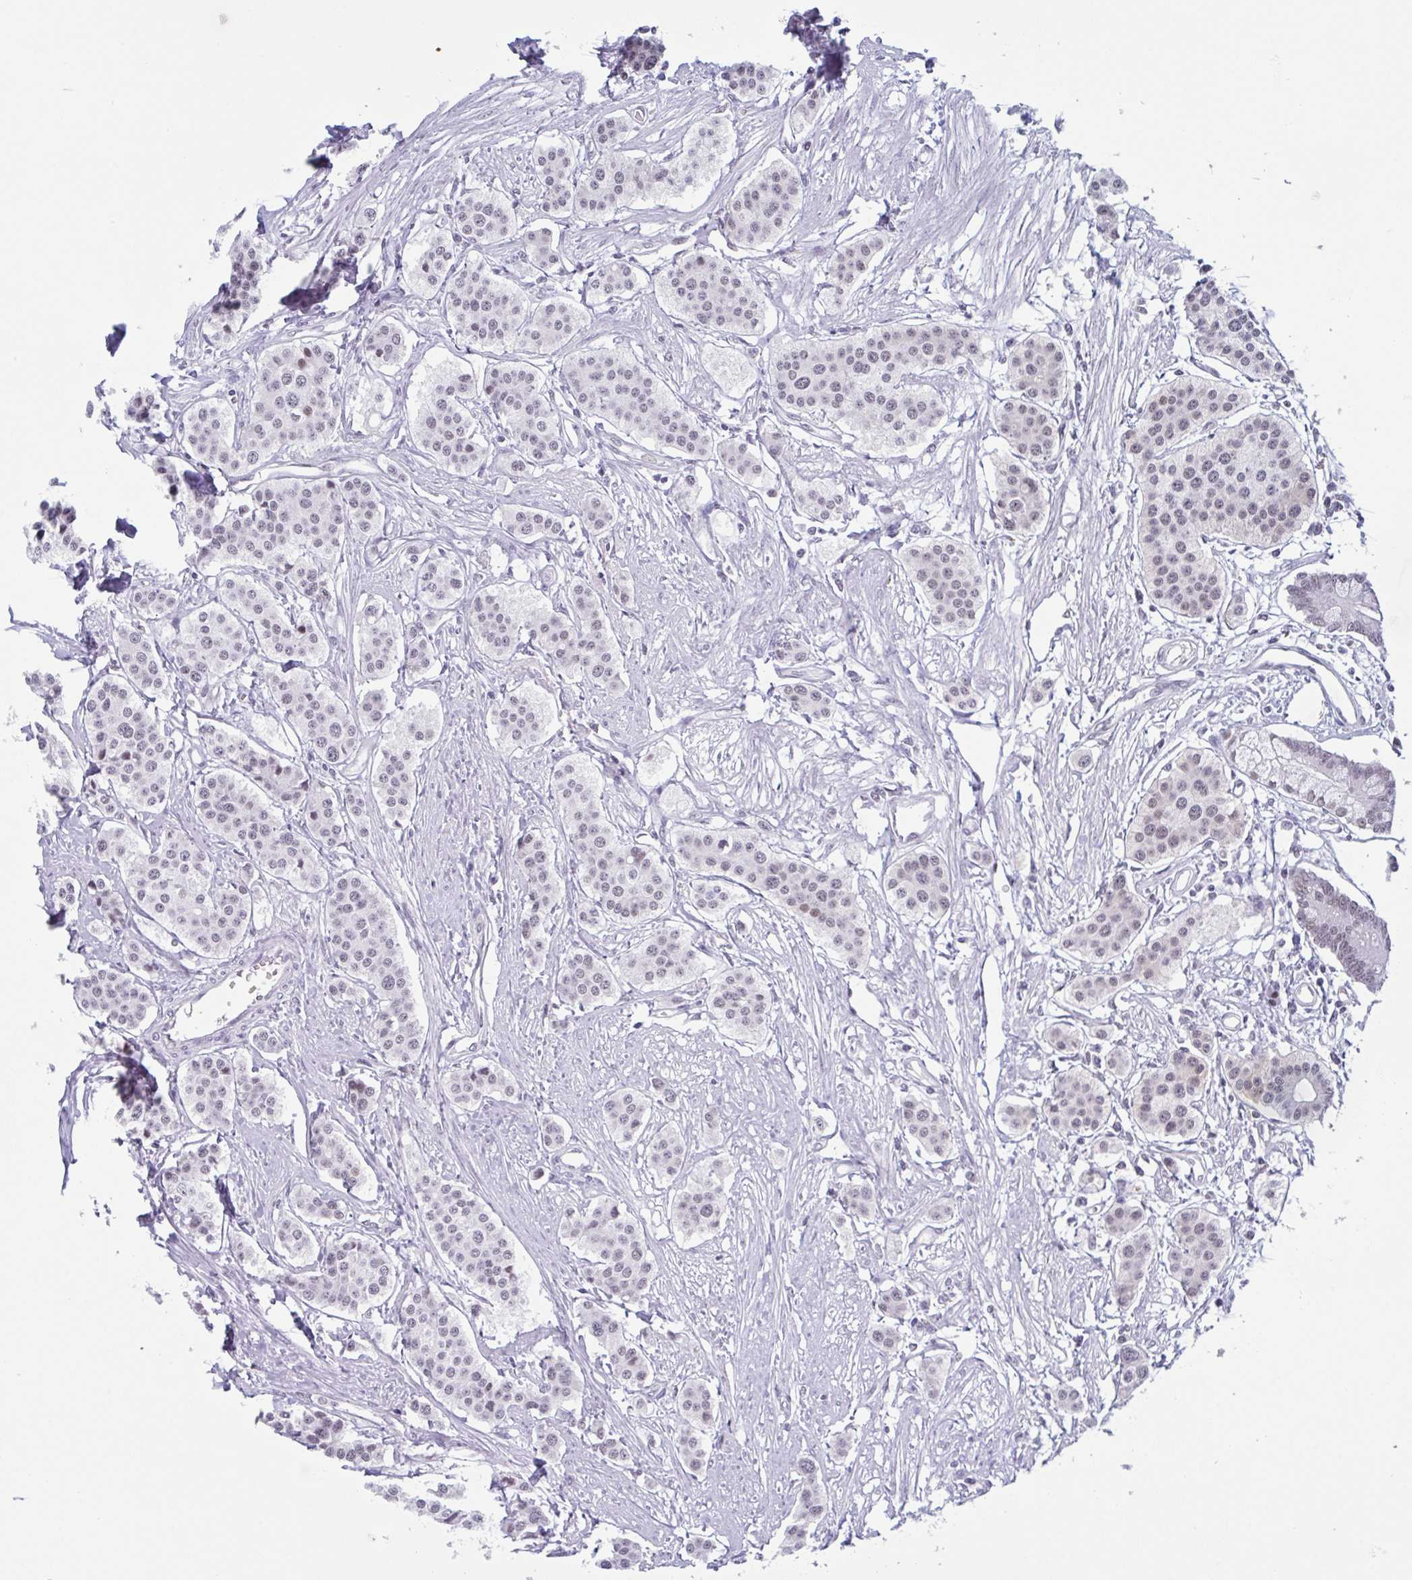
{"staining": {"intensity": "weak", "quantity": "<25%", "location": "nuclear"}, "tissue": "carcinoid", "cell_type": "Tumor cells", "image_type": "cancer", "snomed": [{"axis": "morphology", "description": "Carcinoid, malignant, NOS"}, {"axis": "topography", "description": "Small intestine"}], "caption": "Immunohistochemistry histopathology image of human carcinoid (malignant) stained for a protein (brown), which demonstrates no staining in tumor cells.", "gene": "PLG", "patient": {"sex": "male", "age": 60}}